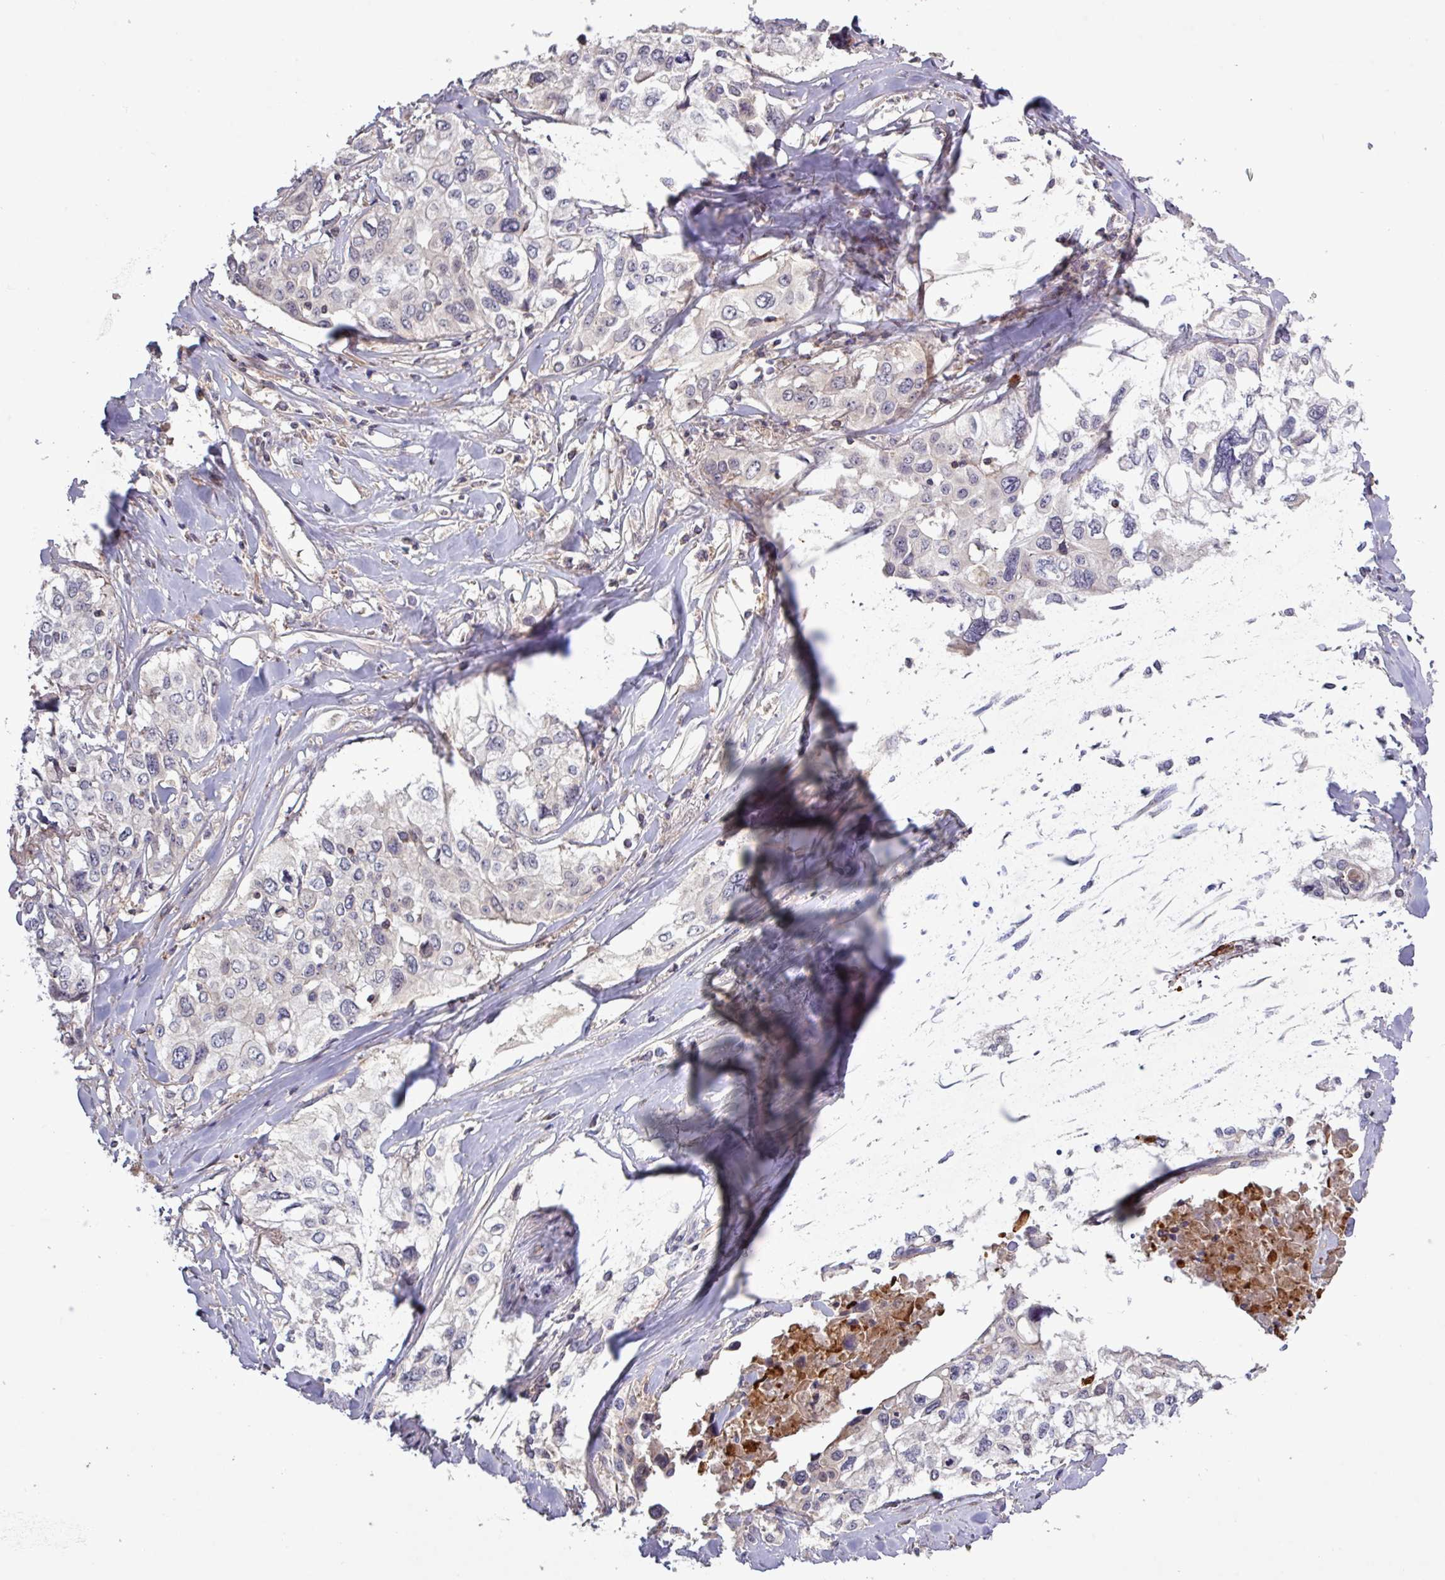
{"staining": {"intensity": "negative", "quantity": "none", "location": "none"}, "tissue": "cervical cancer", "cell_type": "Tumor cells", "image_type": "cancer", "snomed": [{"axis": "morphology", "description": "Squamous cell carcinoma, NOS"}, {"axis": "topography", "description": "Cervix"}], "caption": "Squamous cell carcinoma (cervical) stained for a protein using IHC demonstrates no staining tumor cells.", "gene": "TNFSF12", "patient": {"sex": "female", "age": 31}}